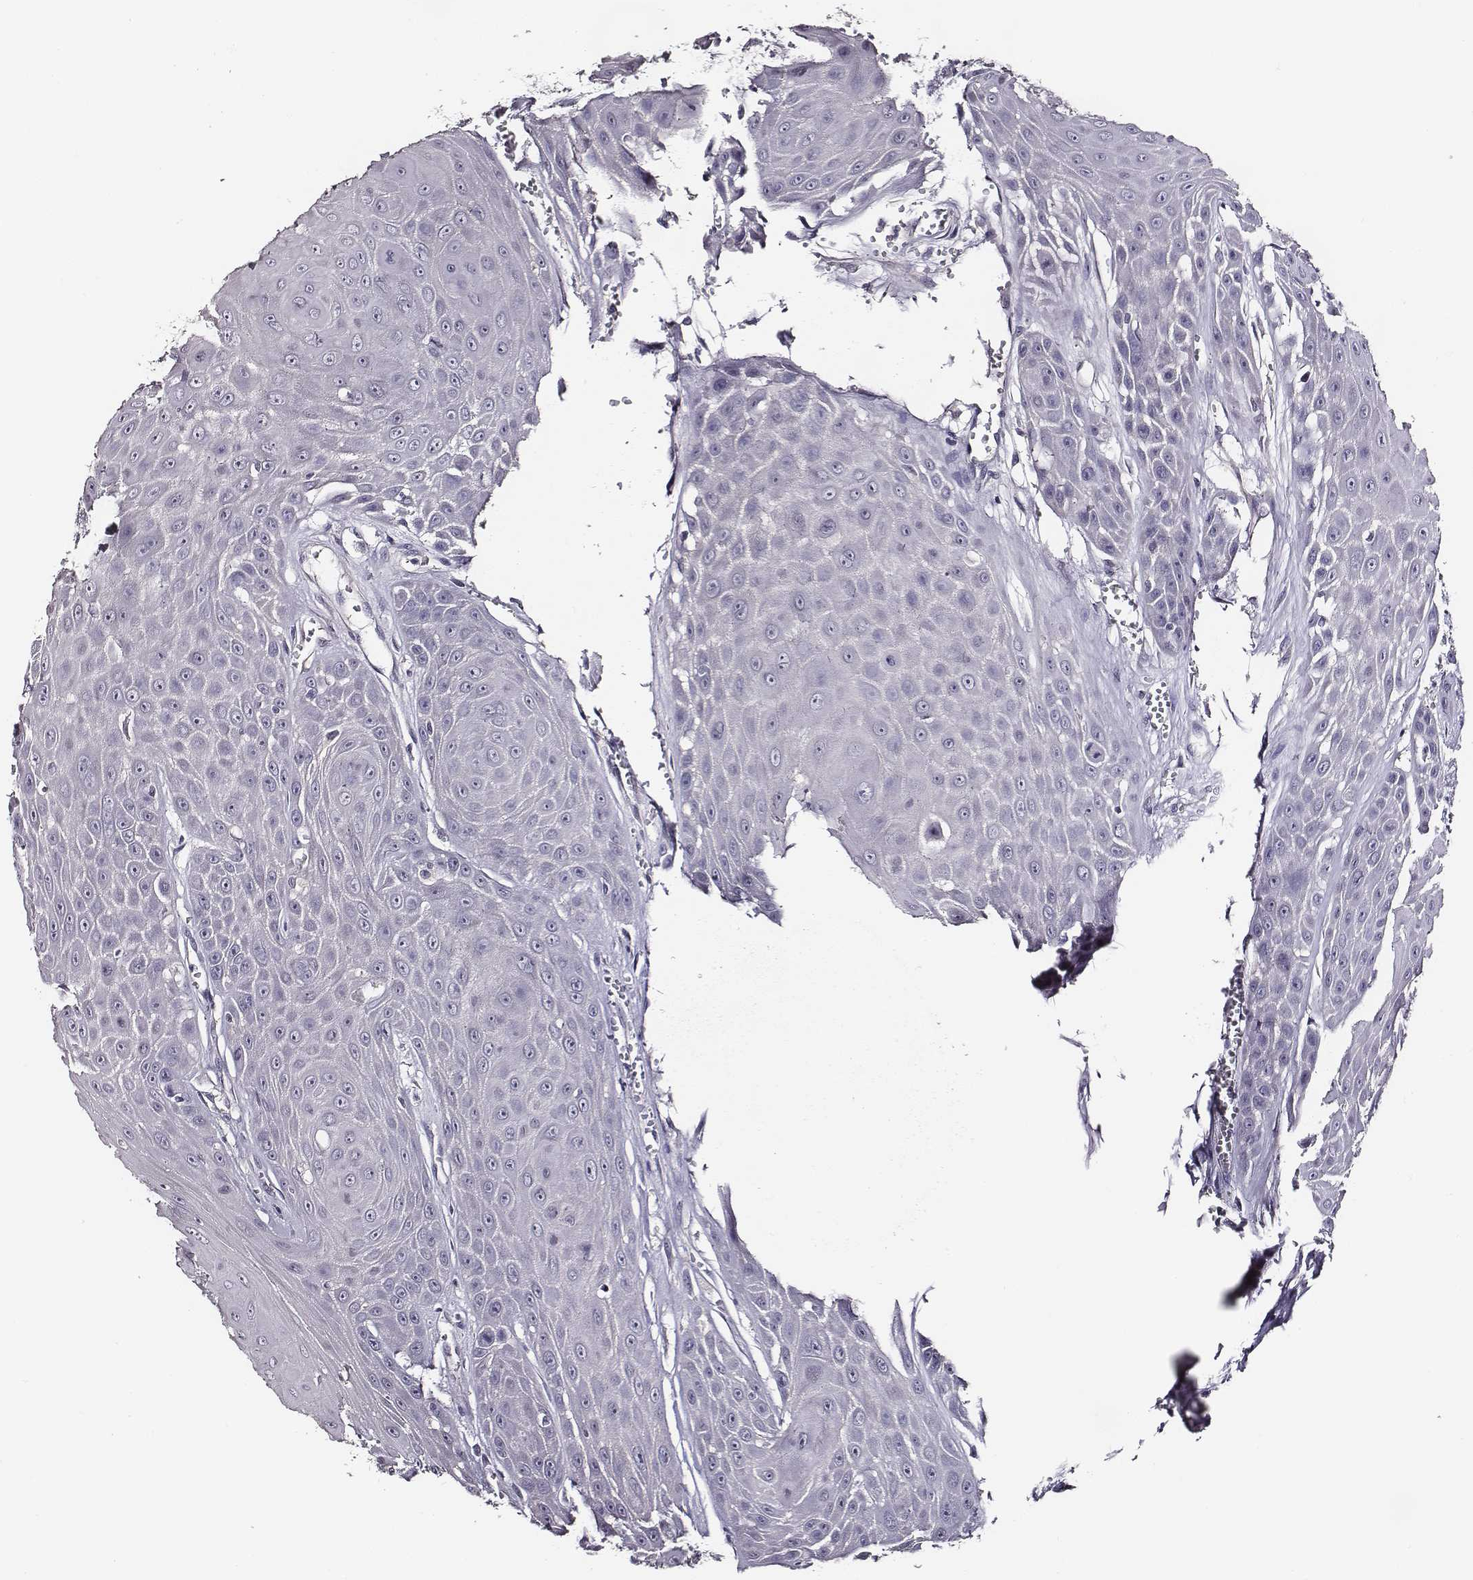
{"staining": {"intensity": "negative", "quantity": "none", "location": "none"}, "tissue": "head and neck cancer", "cell_type": "Tumor cells", "image_type": "cancer", "snomed": [{"axis": "morphology", "description": "Squamous cell carcinoma, NOS"}, {"axis": "topography", "description": "Oral tissue"}, {"axis": "topography", "description": "Head-Neck"}], "caption": "This is an immunohistochemistry (IHC) image of head and neck cancer (squamous cell carcinoma). There is no positivity in tumor cells.", "gene": "AADAT", "patient": {"sex": "male", "age": 81}}